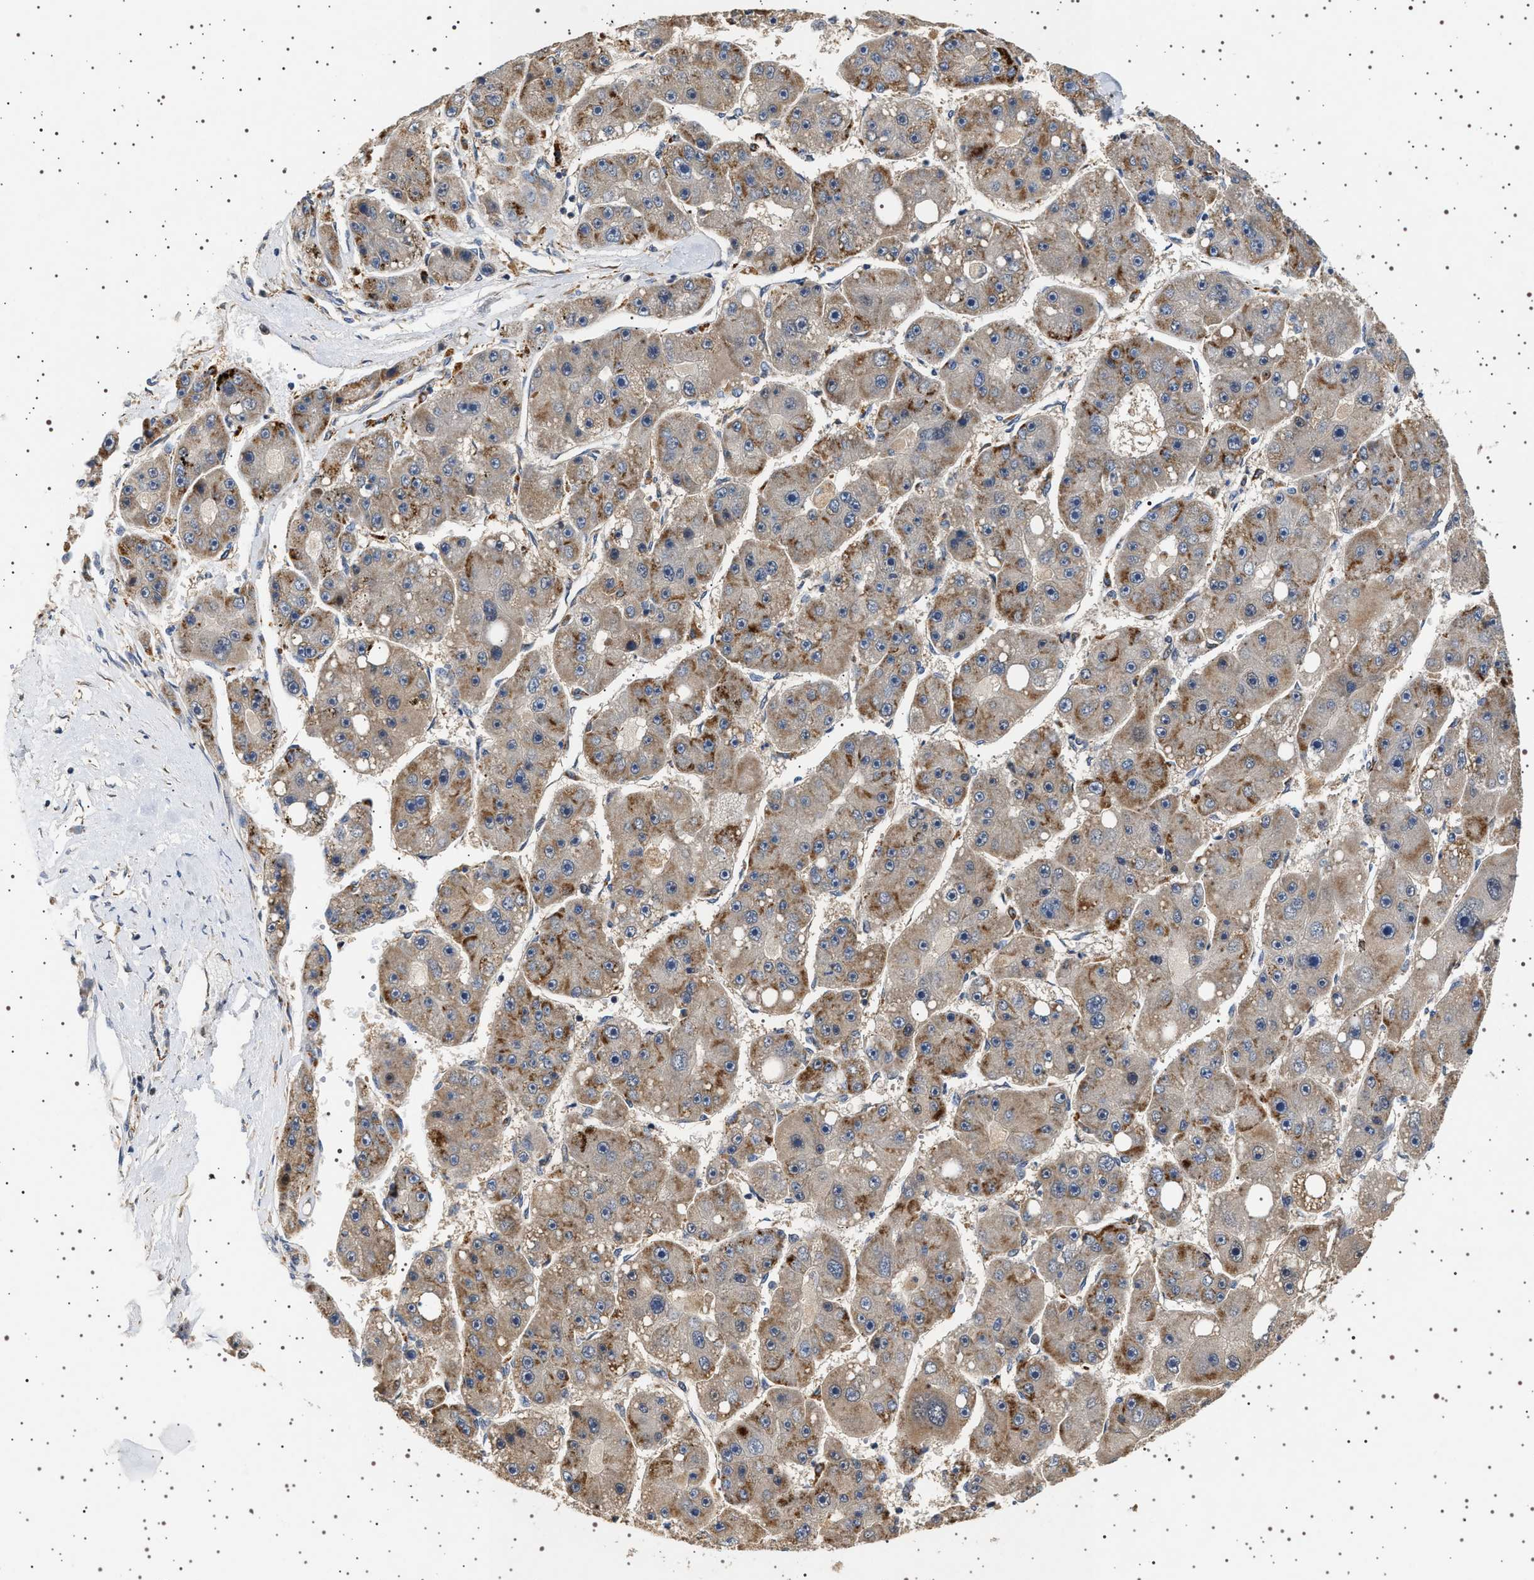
{"staining": {"intensity": "moderate", "quantity": "25%-75%", "location": "cytoplasmic/membranous"}, "tissue": "liver cancer", "cell_type": "Tumor cells", "image_type": "cancer", "snomed": [{"axis": "morphology", "description": "Carcinoma, Hepatocellular, NOS"}, {"axis": "topography", "description": "Liver"}], "caption": "Protein staining reveals moderate cytoplasmic/membranous staining in about 25%-75% of tumor cells in liver cancer.", "gene": "TRUB2", "patient": {"sex": "female", "age": 61}}